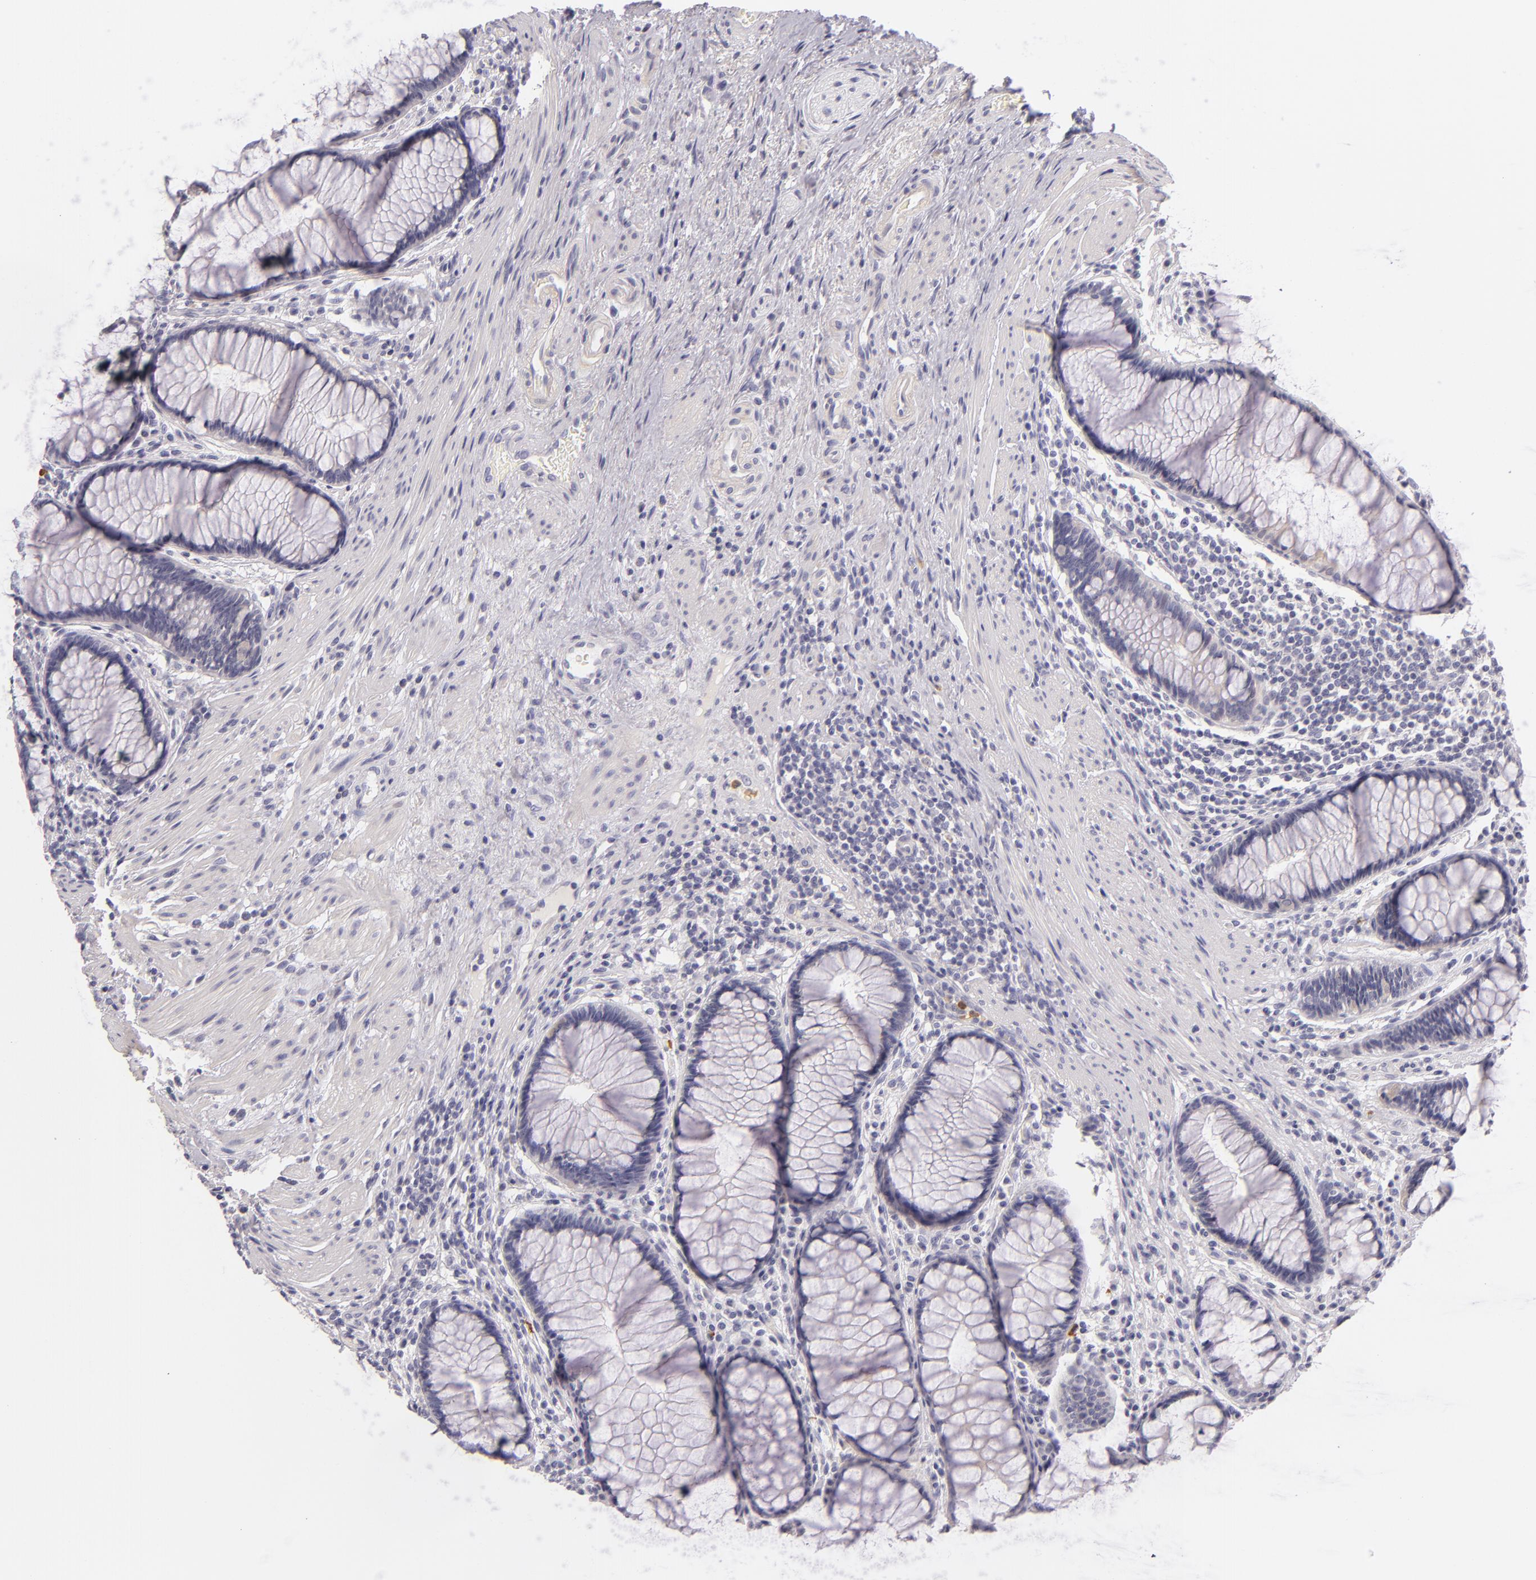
{"staining": {"intensity": "negative", "quantity": "none", "location": "none"}, "tissue": "rectum", "cell_type": "Glandular cells", "image_type": "normal", "snomed": [{"axis": "morphology", "description": "Normal tissue, NOS"}, {"axis": "topography", "description": "Rectum"}], "caption": "The image exhibits no staining of glandular cells in normal rectum. (DAB (3,3'-diaminobenzidine) immunohistochemistry, high magnification).", "gene": "FAM181A", "patient": {"sex": "male", "age": 77}}